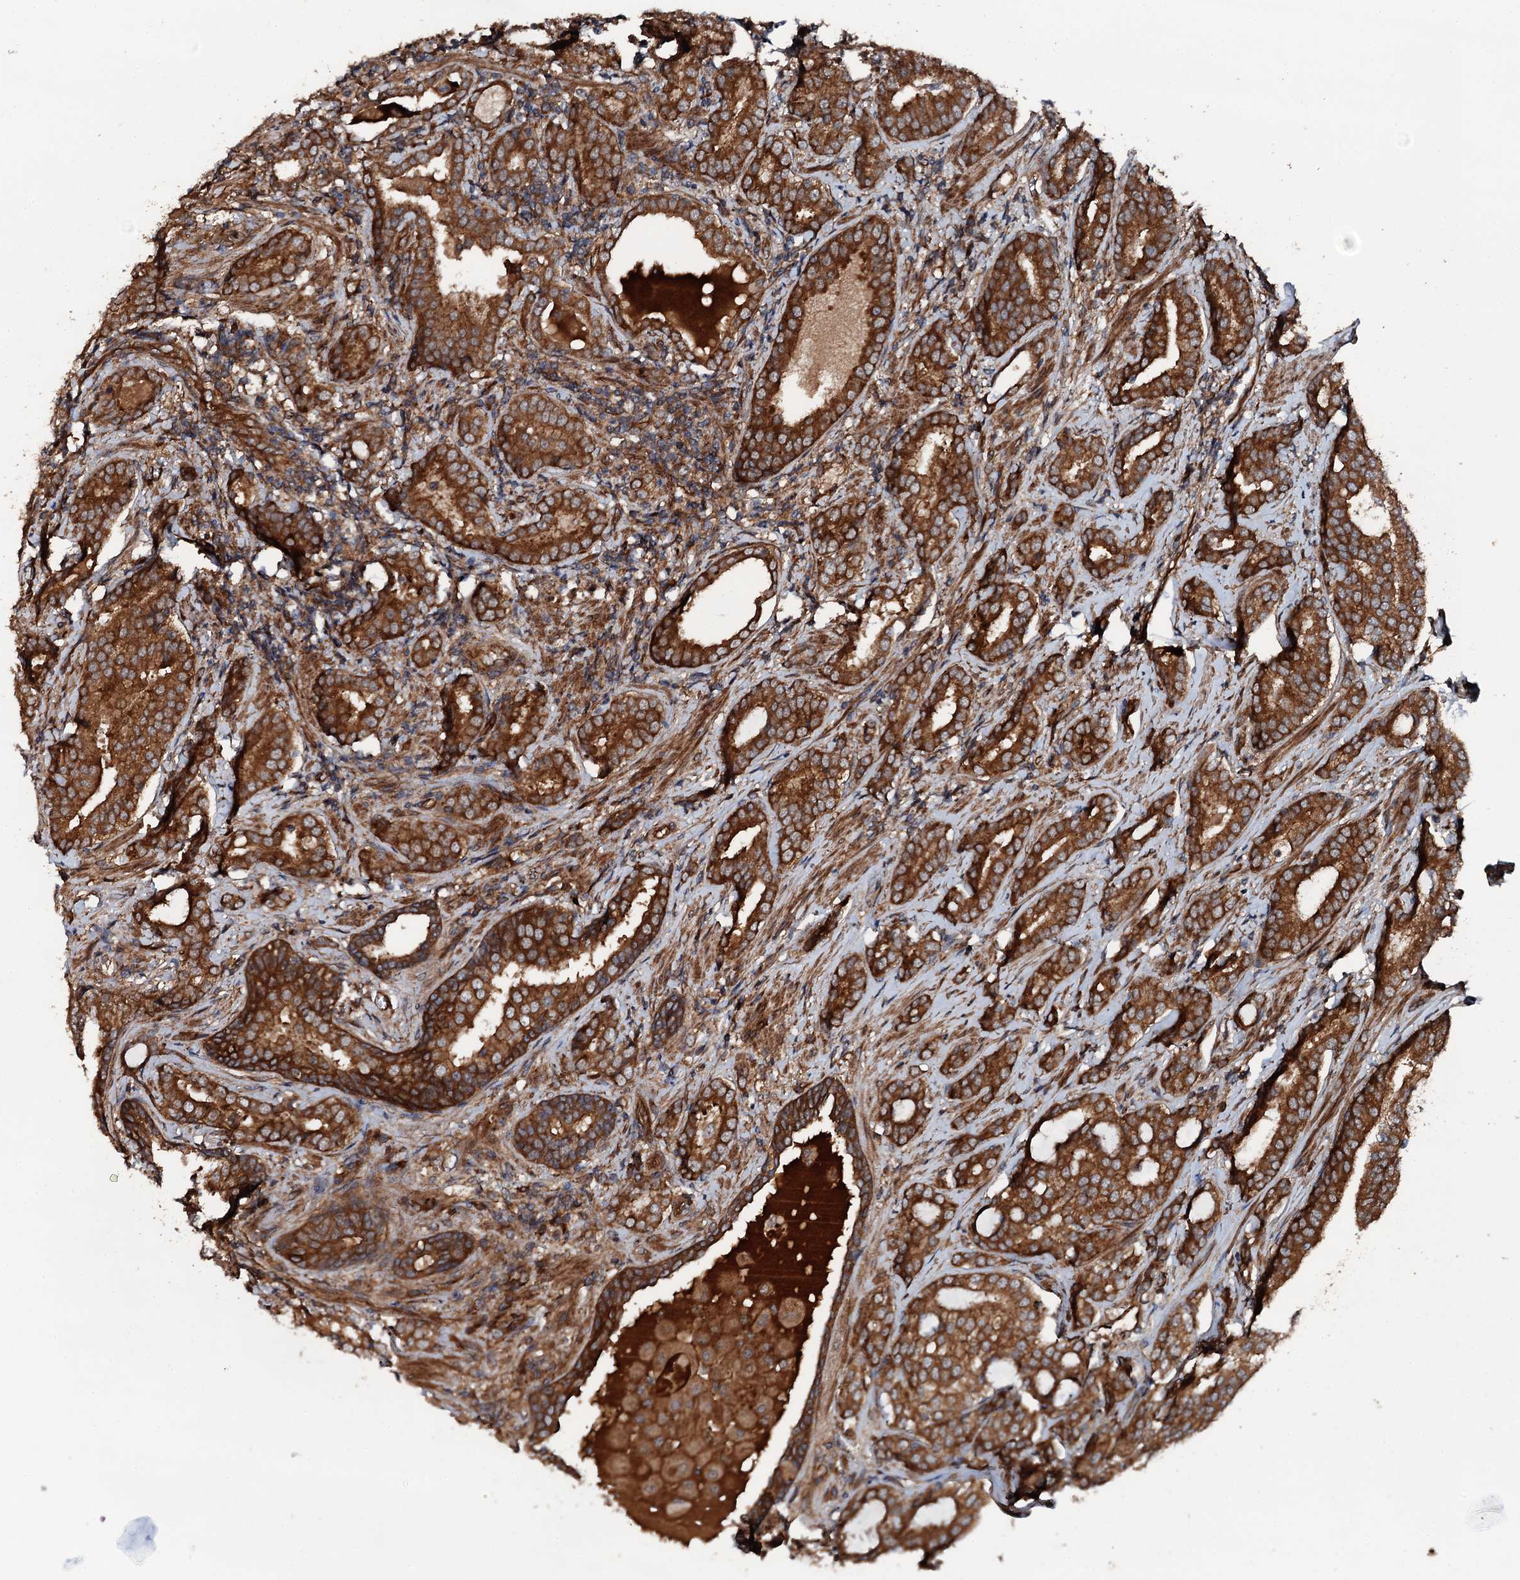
{"staining": {"intensity": "strong", "quantity": ">75%", "location": "cytoplasmic/membranous"}, "tissue": "prostate cancer", "cell_type": "Tumor cells", "image_type": "cancer", "snomed": [{"axis": "morphology", "description": "Adenocarcinoma, High grade"}, {"axis": "topography", "description": "Prostate"}], "caption": "Immunohistochemistry histopathology image of prostate cancer (high-grade adenocarcinoma) stained for a protein (brown), which displays high levels of strong cytoplasmic/membranous staining in about >75% of tumor cells.", "gene": "FLYWCH1", "patient": {"sex": "male", "age": 63}}